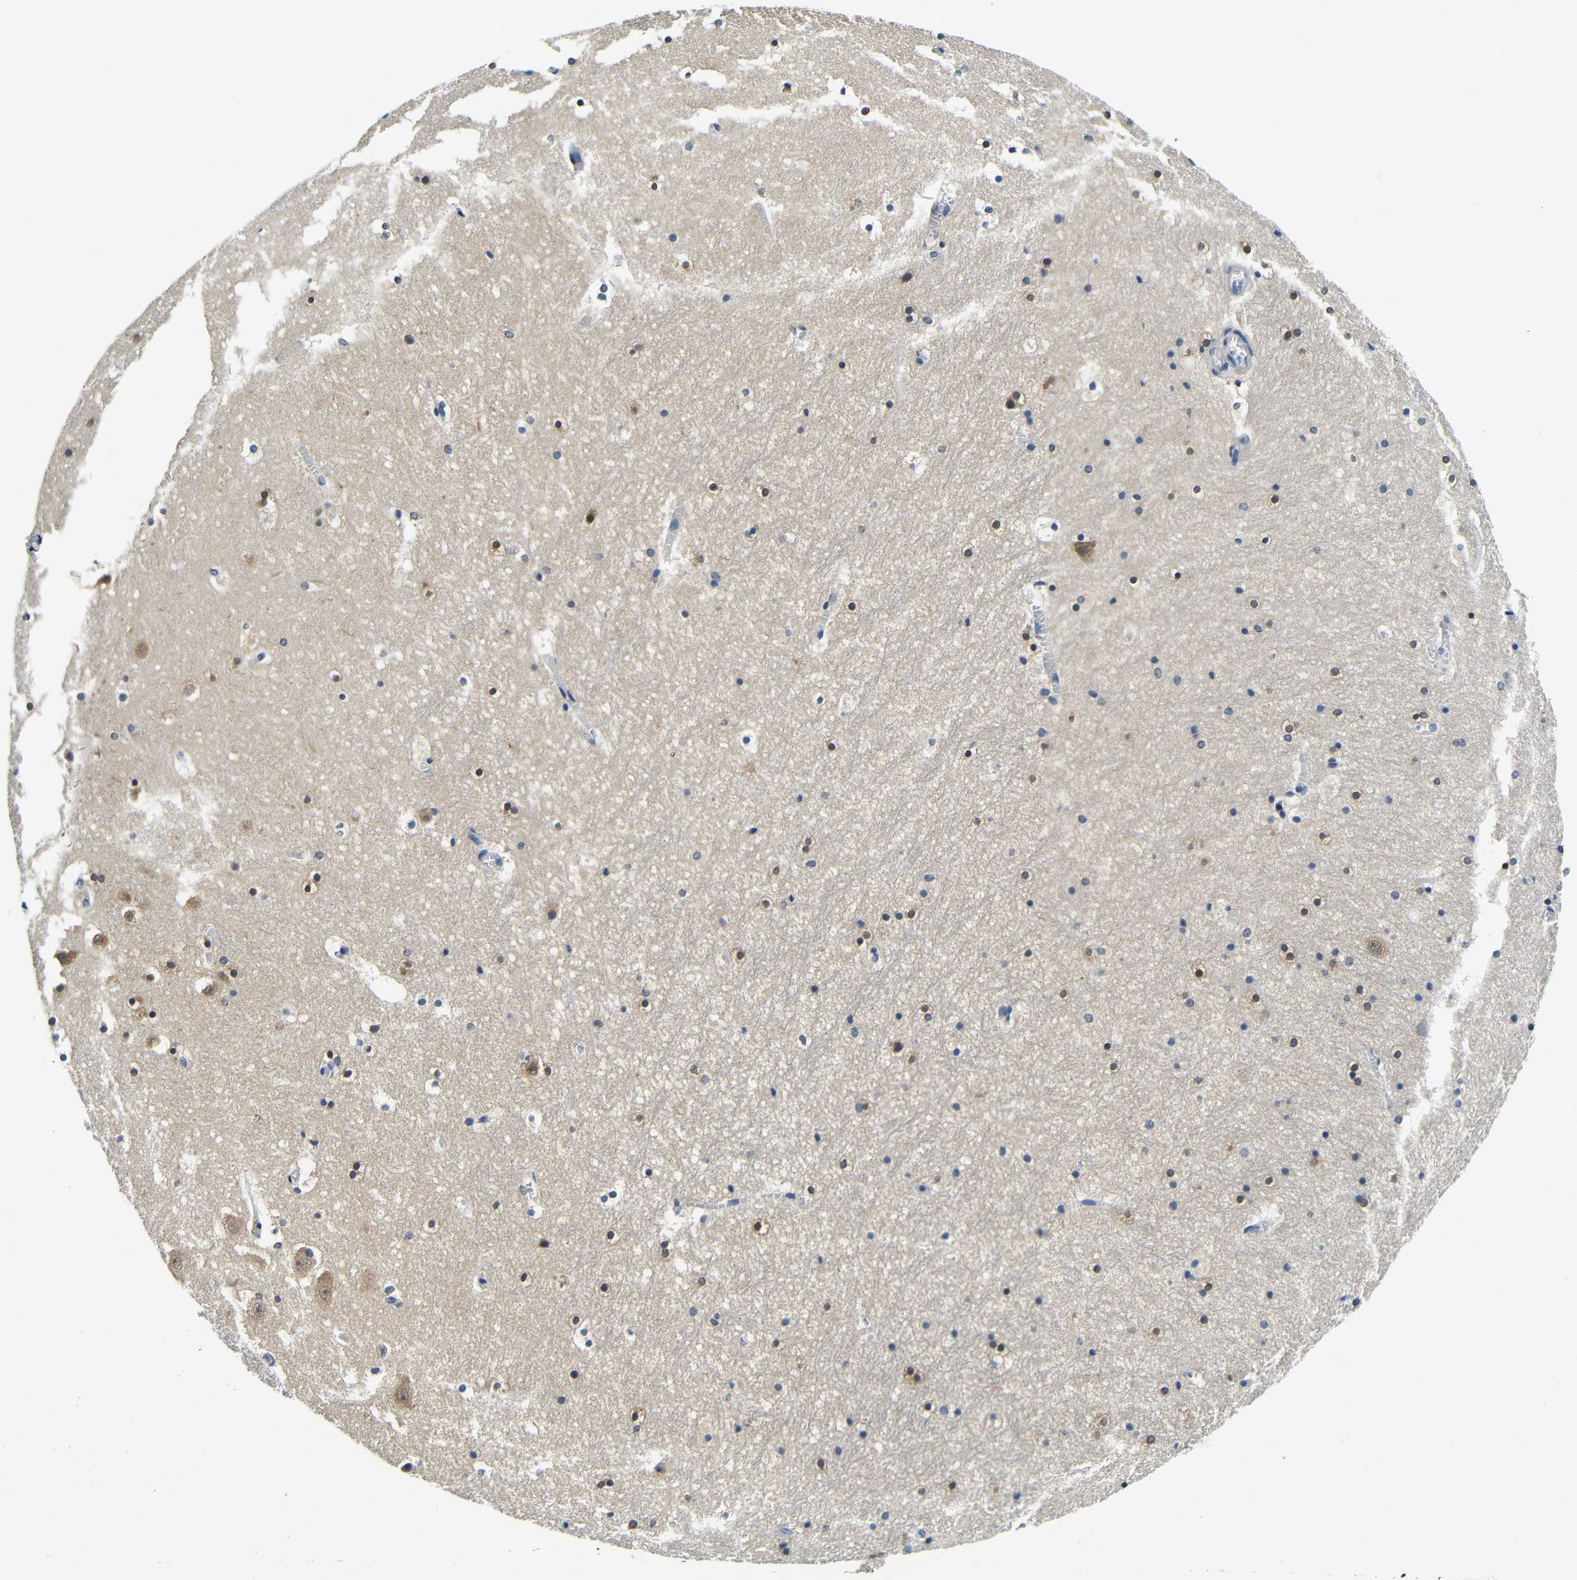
{"staining": {"intensity": "weak", "quantity": "<25%", "location": "cytoplasmic/membranous,nuclear"}, "tissue": "hippocampus", "cell_type": "Glial cells", "image_type": "normal", "snomed": [{"axis": "morphology", "description": "Normal tissue, NOS"}, {"axis": "topography", "description": "Hippocampus"}], "caption": "An immunohistochemistry (IHC) micrograph of normal hippocampus is shown. There is no staining in glial cells of hippocampus. (DAB immunohistochemistry, high magnification).", "gene": "ADAP1", "patient": {"sex": "male", "age": 45}}